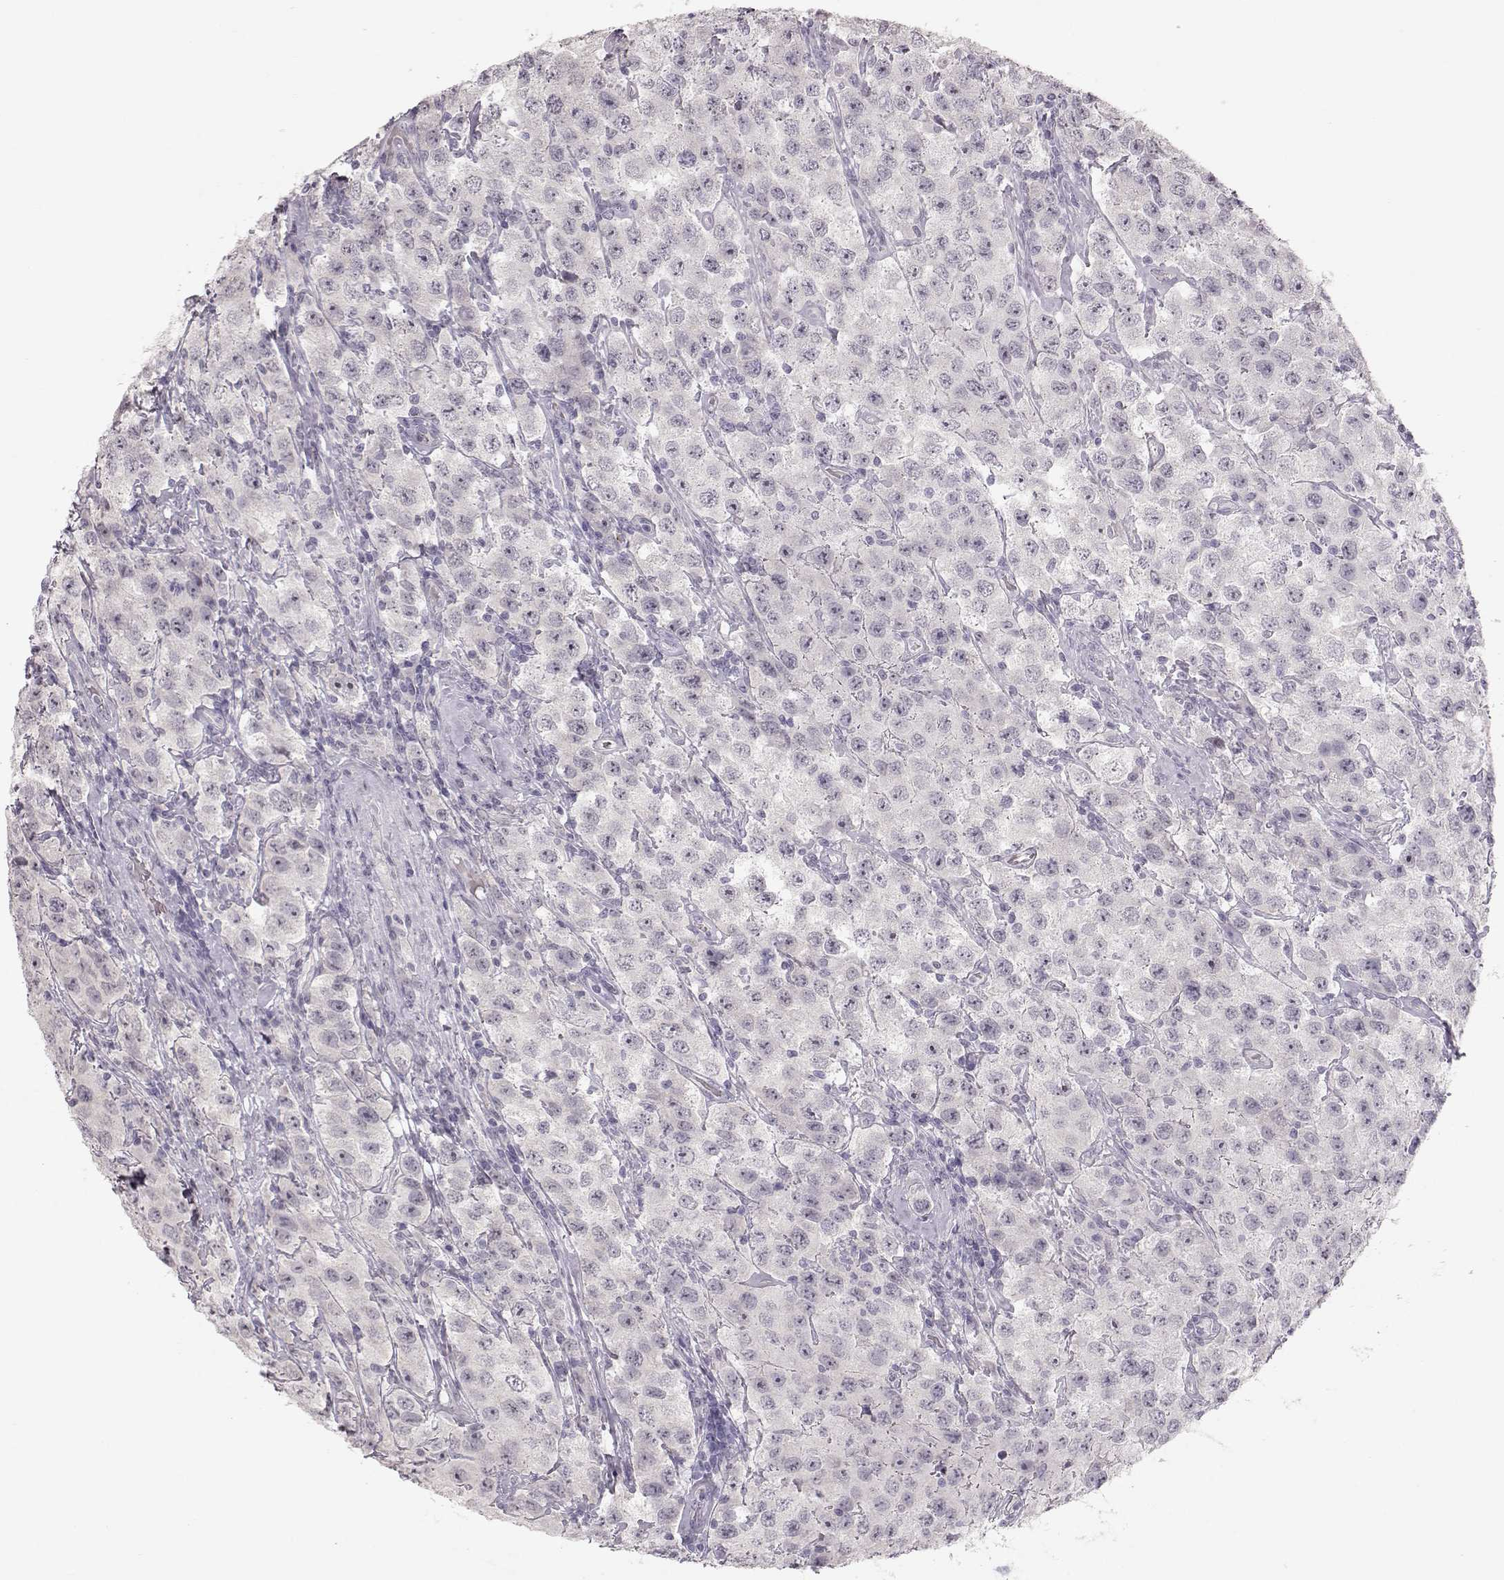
{"staining": {"intensity": "negative", "quantity": "none", "location": "none"}, "tissue": "testis cancer", "cell_type": "Tumor cells", "image_type": "cancer", "snomed": [{"axis": "morphology", "description": "Seminoma, NOS"}, {"axis": "topography", "description": "Testis"}], "caption": "DAB (3,3'-diaminobenzidine) immunohistochemical staining of human testis seminoma shows no significant positivity in tumor cells.", "gene": "FAM205A", "patient": {"sex": "male", "age": 52}}